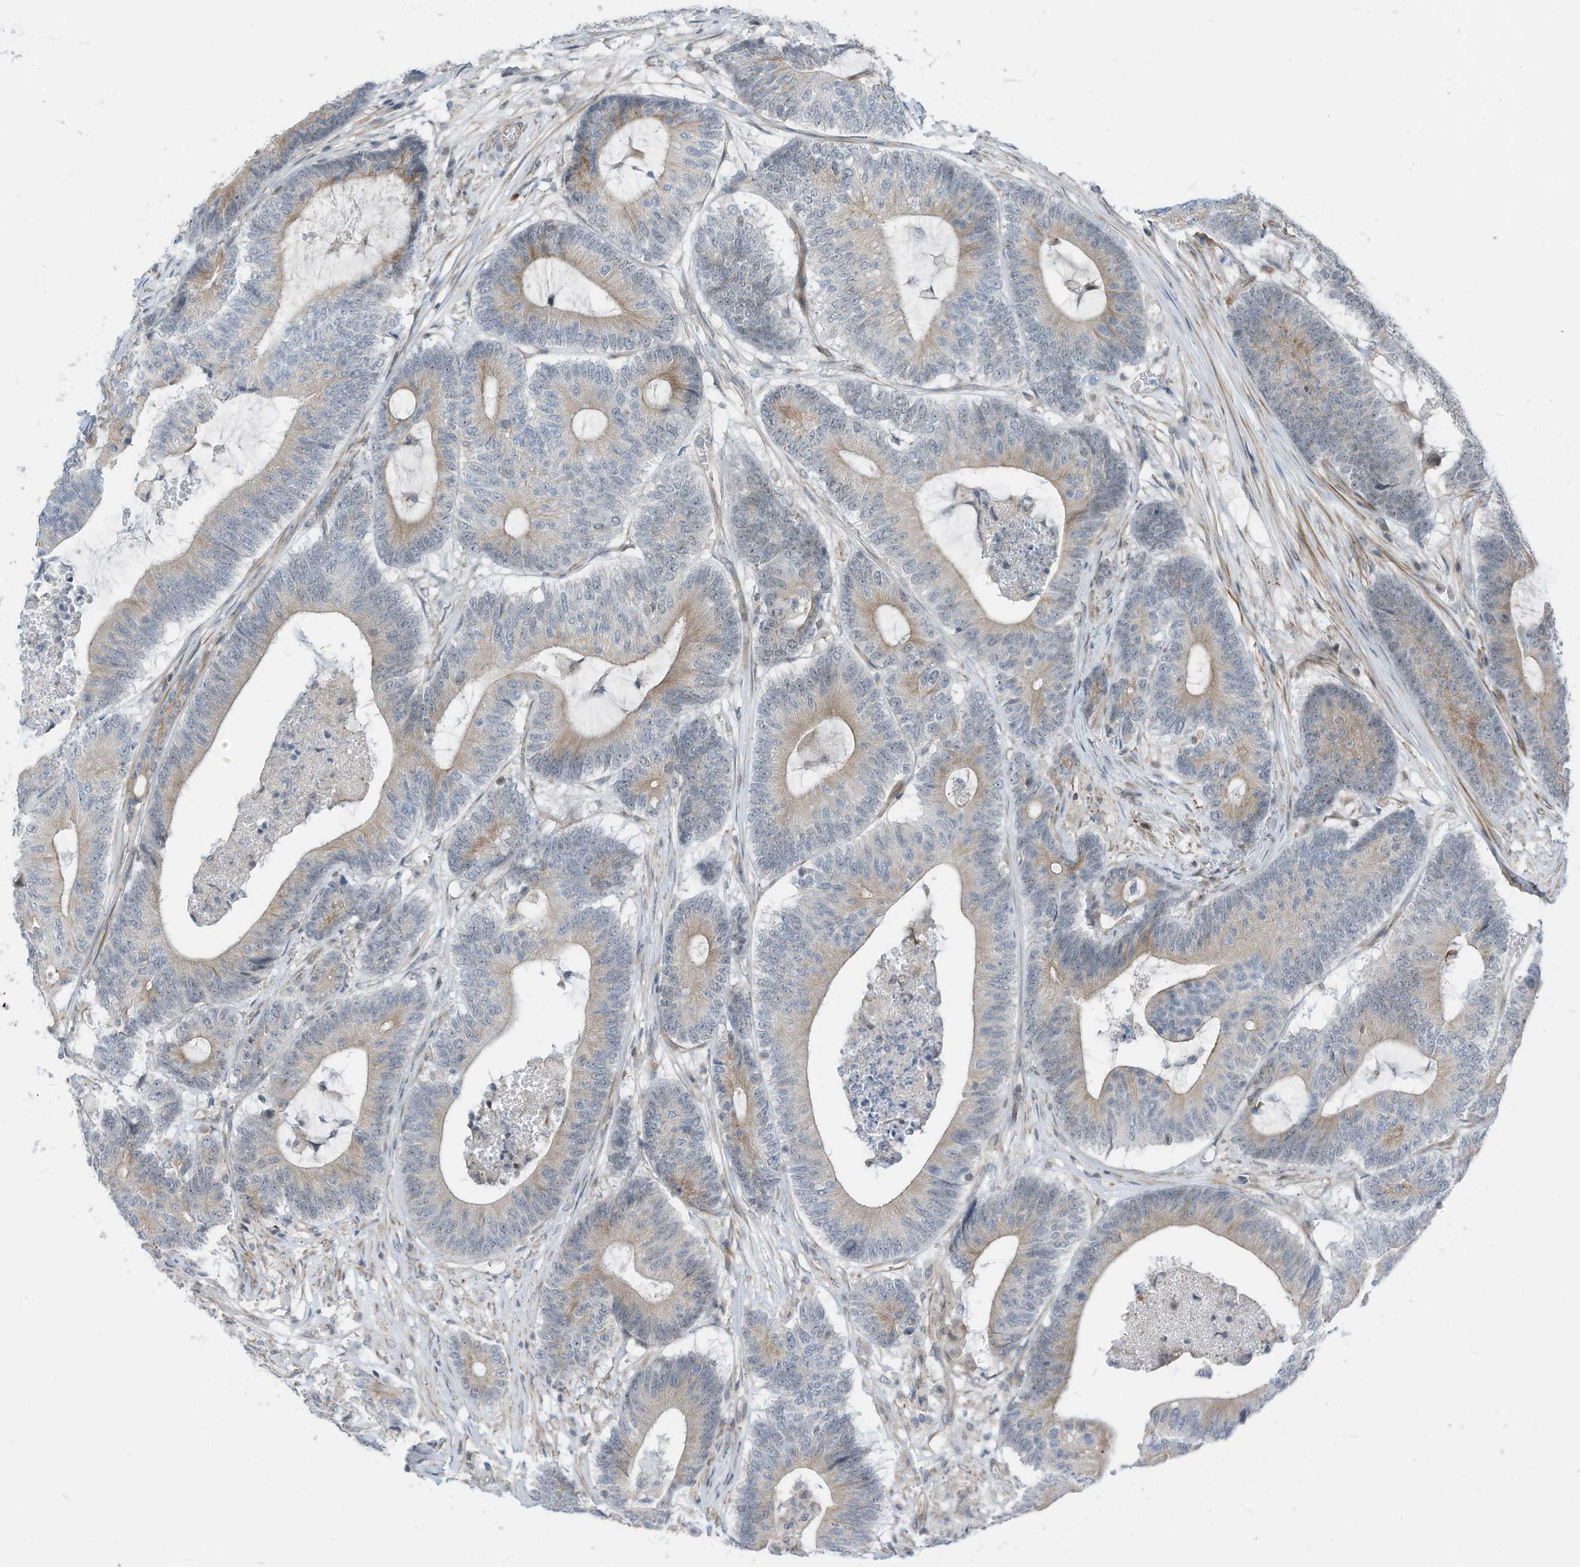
{"staining": {"intensity": "weak", "quantity": "25%-75%", "location": "cytoplasmic/membranous"}, "tissue": "colorectal cancer", "cell_type": "Tumor cells", "image_type": "cancer", "snomed": [{"axis": "morphology", "description": "Adenocarcinoma, NOS"}, {"axis": "topography", "description": "Colon"}], "caption": "This image reveals adenocarcinoma (colorectal) stained with immunohistochemistry (IHC) to label a protein in brown. The cytoplasmic/membranous of tumor cells show weak positivity for the protein. Nuclei are counter-stained blue.", "gene": "GPATCH3", "patient": {"sex": "female", "age": 84}}